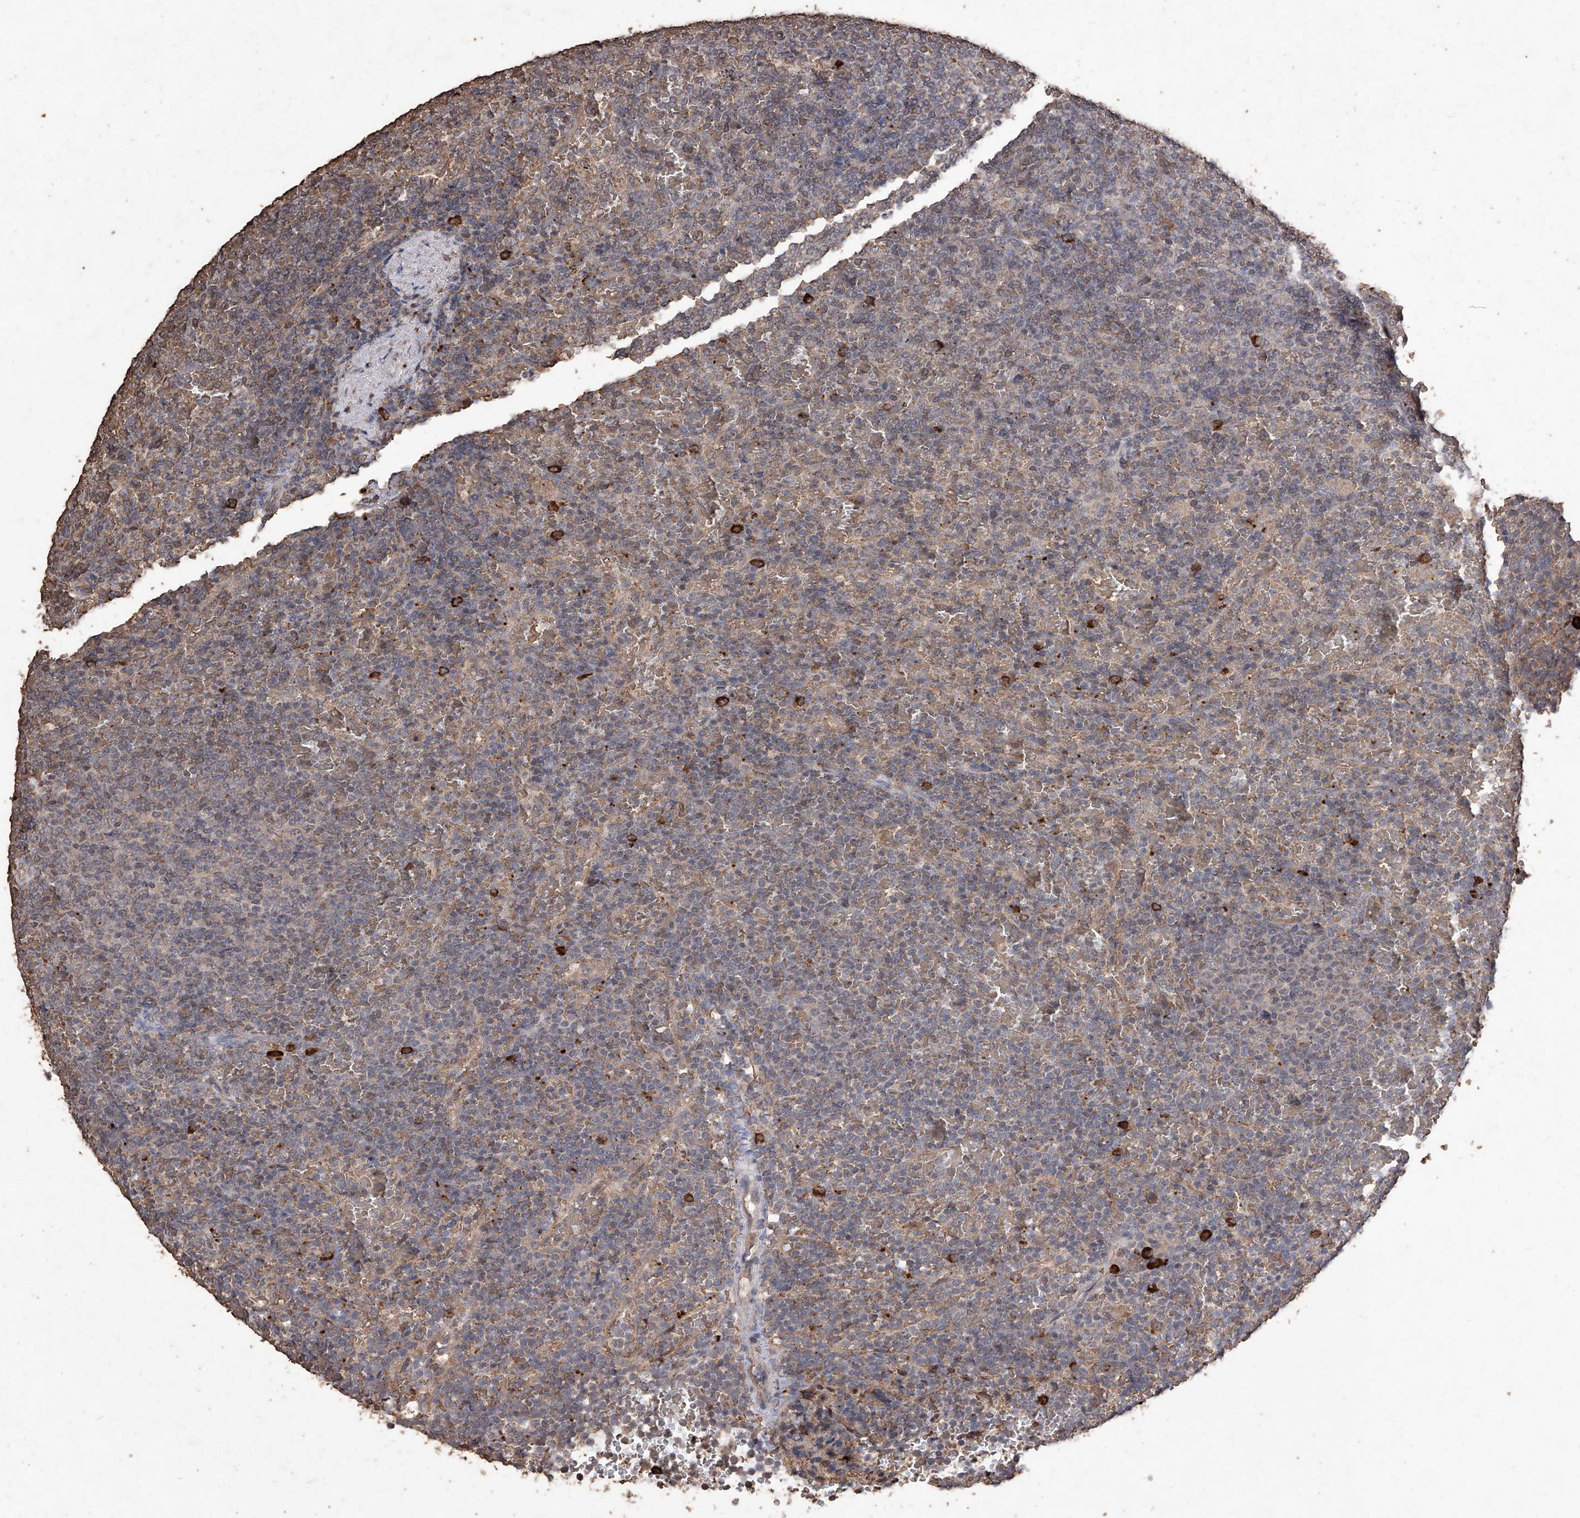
{"staining": {"intensity": "negative", "quantity": "none", "location": "none"}, "tissue": "lymphoma", "cell_type": "Tumor cells", "image_type": "cancer", "snomed": [{"axis": "morphology", "description": "Malignant lymphoma, non-Hodgkin's type, Low grade"}, {"axis": "topography", "description": "Spleen"}], "caption": "This is an immunohistochemistry (IHC) photomicrograph of human lymphoma. There is no staining in tumor cells.", "gene": "EML1", "patient": {"sex": "female", "age": 77}}